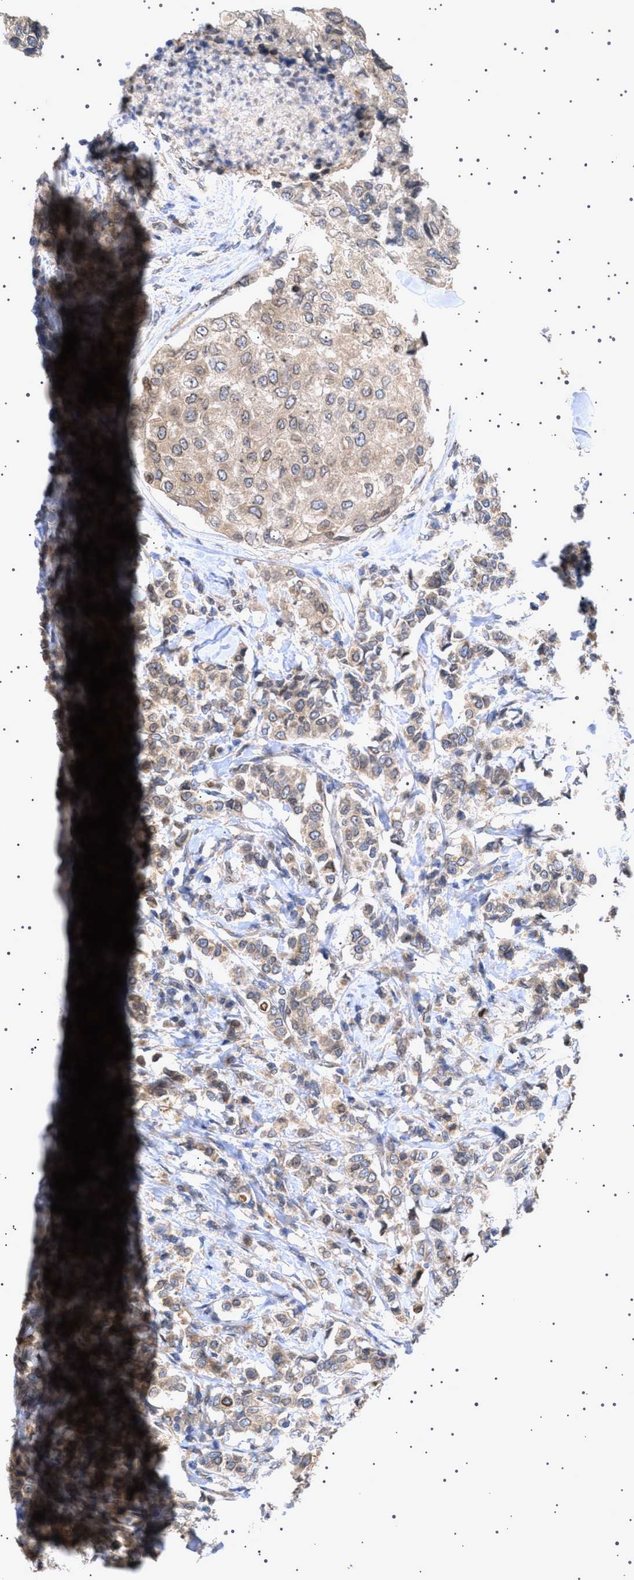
{"staining": {"intensity": "moderate", "quantity": ">75%", "location": "cytoplasmic/membranous,nuclear"}, "tissue": "breast cancer", "cell_type": "Tumor cells", "image_type": "cancer", "snomed": [{"axis": "morphology", "description": "Duct carcinoma"}, {"axis": "topography", "description": "Breast"}], "caption": "Immunohistochemistry (IHC) photomicrograph of neoplastic tissue: breast cancer (intraductal carcinoma) stained using immunohistochemistry (IHC) exhibits medium levels of moderate protein expression localized specifically in the cytoplasmic/membranous and nuclear of tumor cells, appearing as a cytoplasmic/membranous and nuclear brown color.", "gene": "NUP93", "patient": {"sex": "female", "age": 27}}